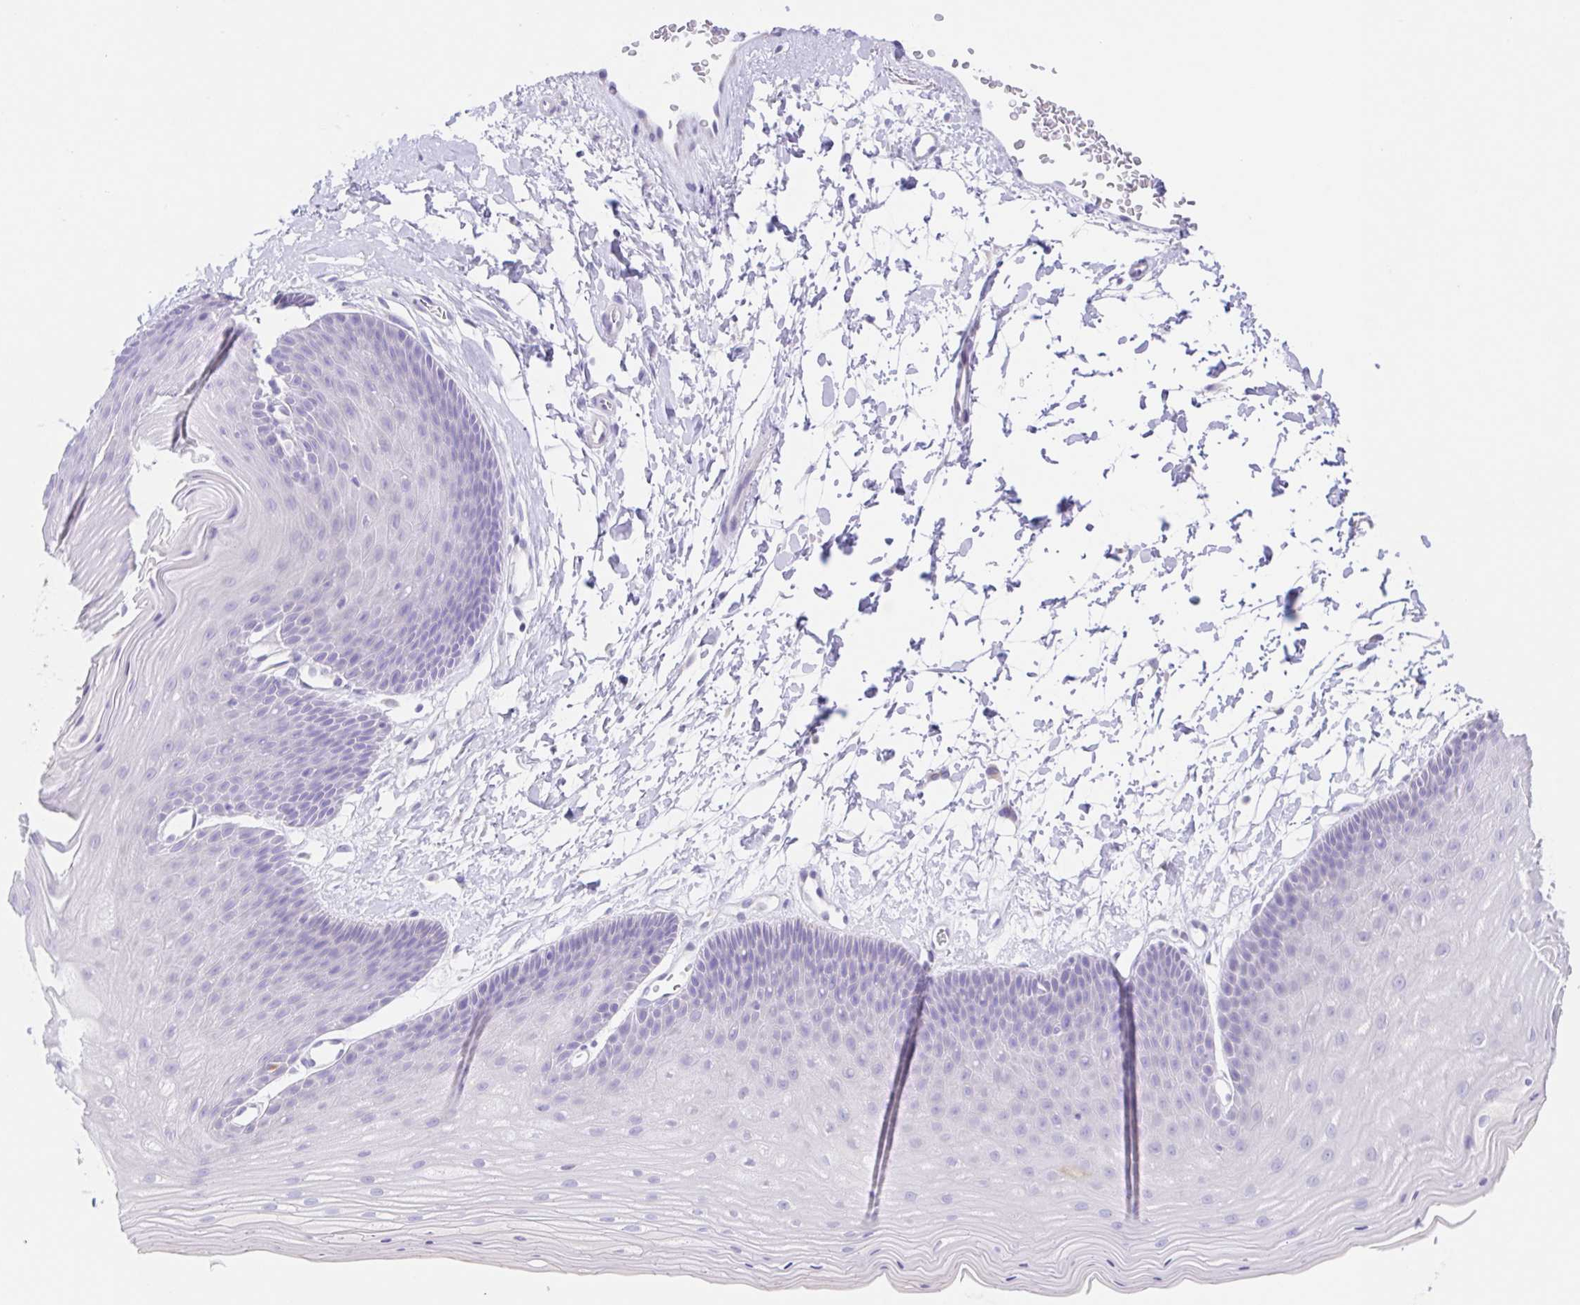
{"staining": {"intensity": "negative", "quantity": "none", "location": "none"}, "tissue": "skin", "cell_type": "Epidermal cells", "image_type": "normal", "snomed": [{"axis": "morphology", "description": "Normal tissue, NOS"}, {"axis": "topography", "description": "Anal"}], "caption": "Protein analysis of benign skin displays no significant expression in epidermal cells.", "gene": "SCG3", "patient": {"sex": "male", "age": 53}}